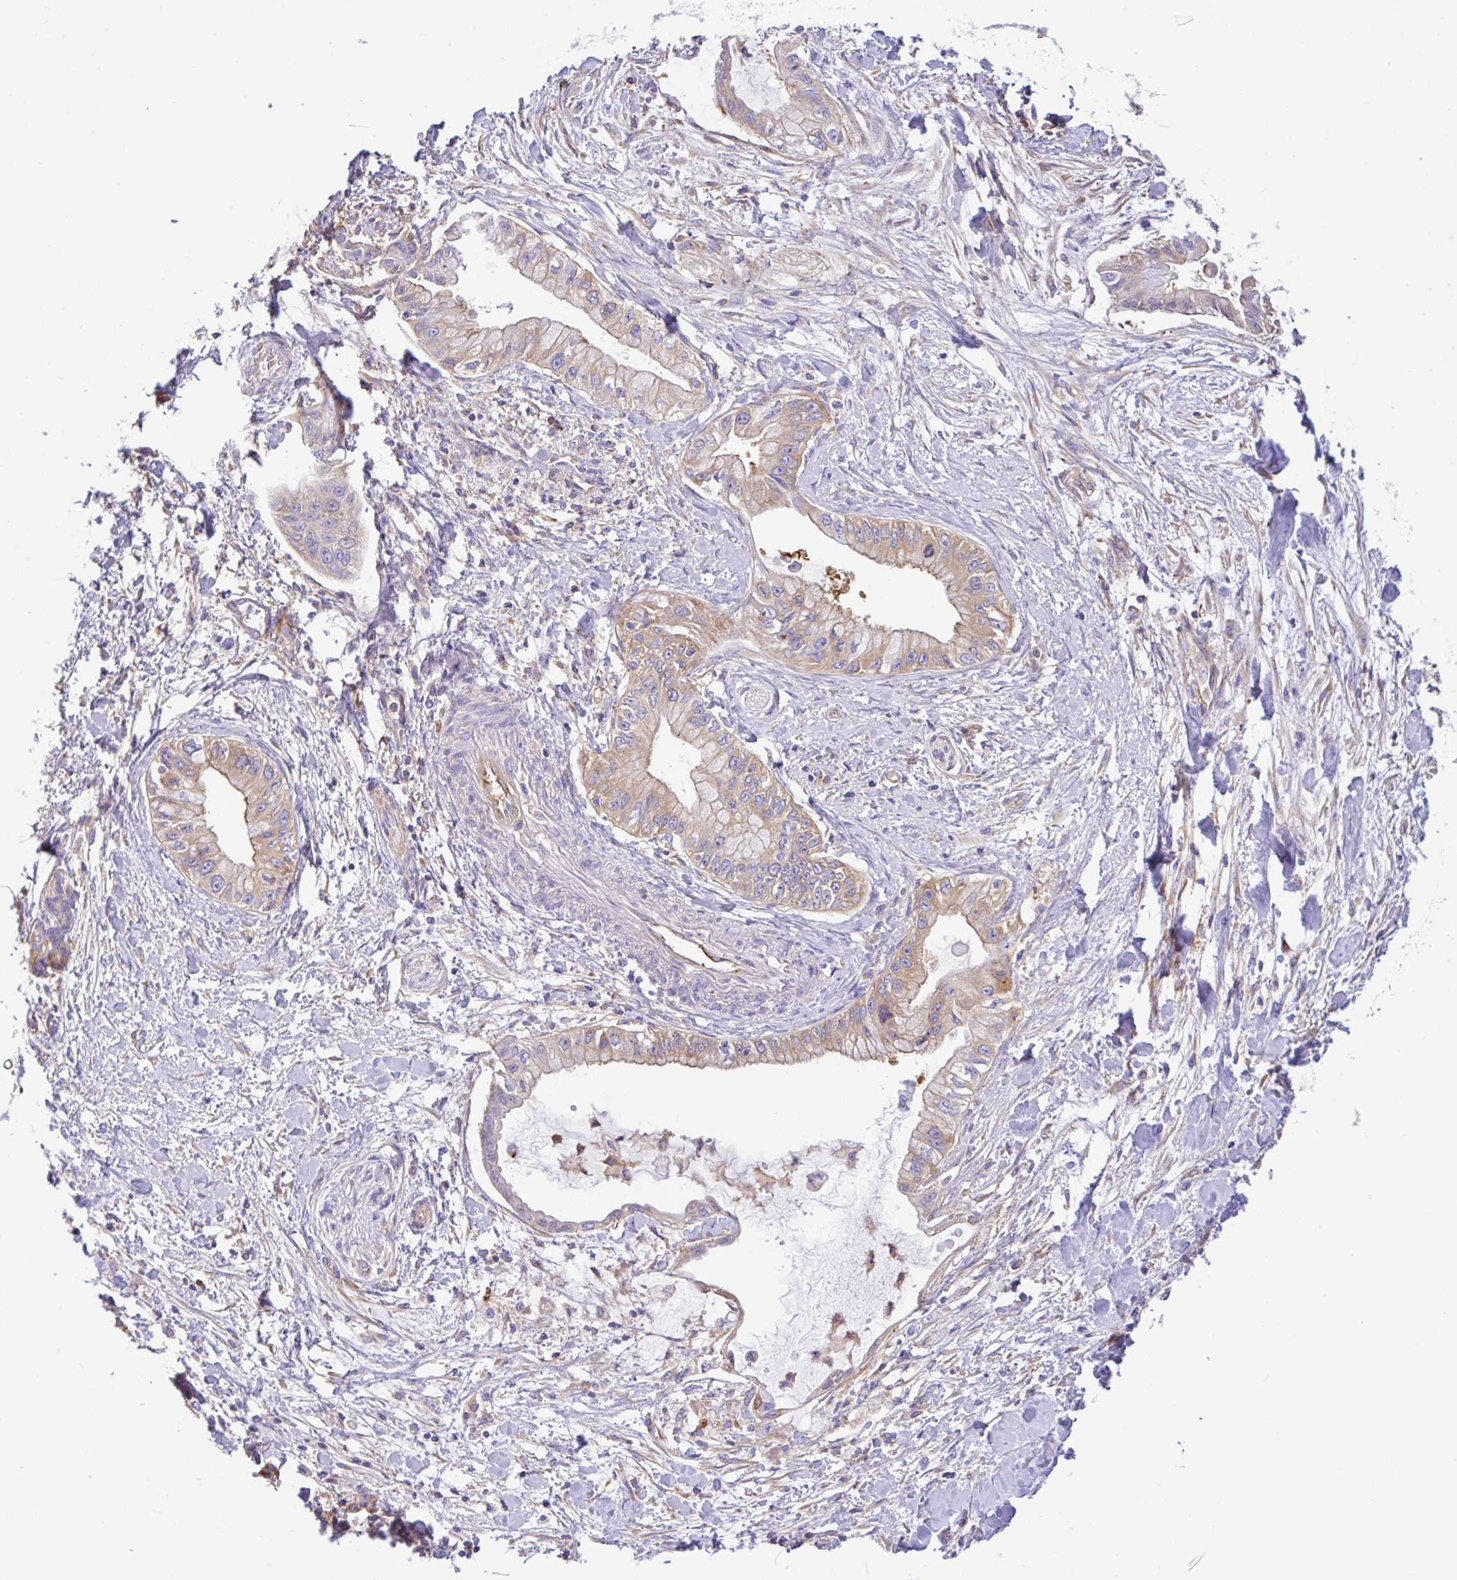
{"staining": {"intensity": "weak", "quantity": "25%-75%", "location": "cytoplasmic/membranous"}, "tissue": "pancreatic cancer", "cell_type": "Tumor cells", "image_type": "cancer", "snomed": [{"axis": "morphology", "description": "Adenocarcinoma, NOS"}, {"axis": "topography", "description": "Pancreas"}], "caption": "Immunohistochemistry image of neoplastic tissue: pancreatic cancer stained using IHC exhibits low levels of weak protein expression localized specifically in the cytoplasmic/membranous of tumor cells, appearing as a cytoplasmic/membranous brown color.", "gene": "GFPT2", "patient": {"sex": "male", "age": 48}}